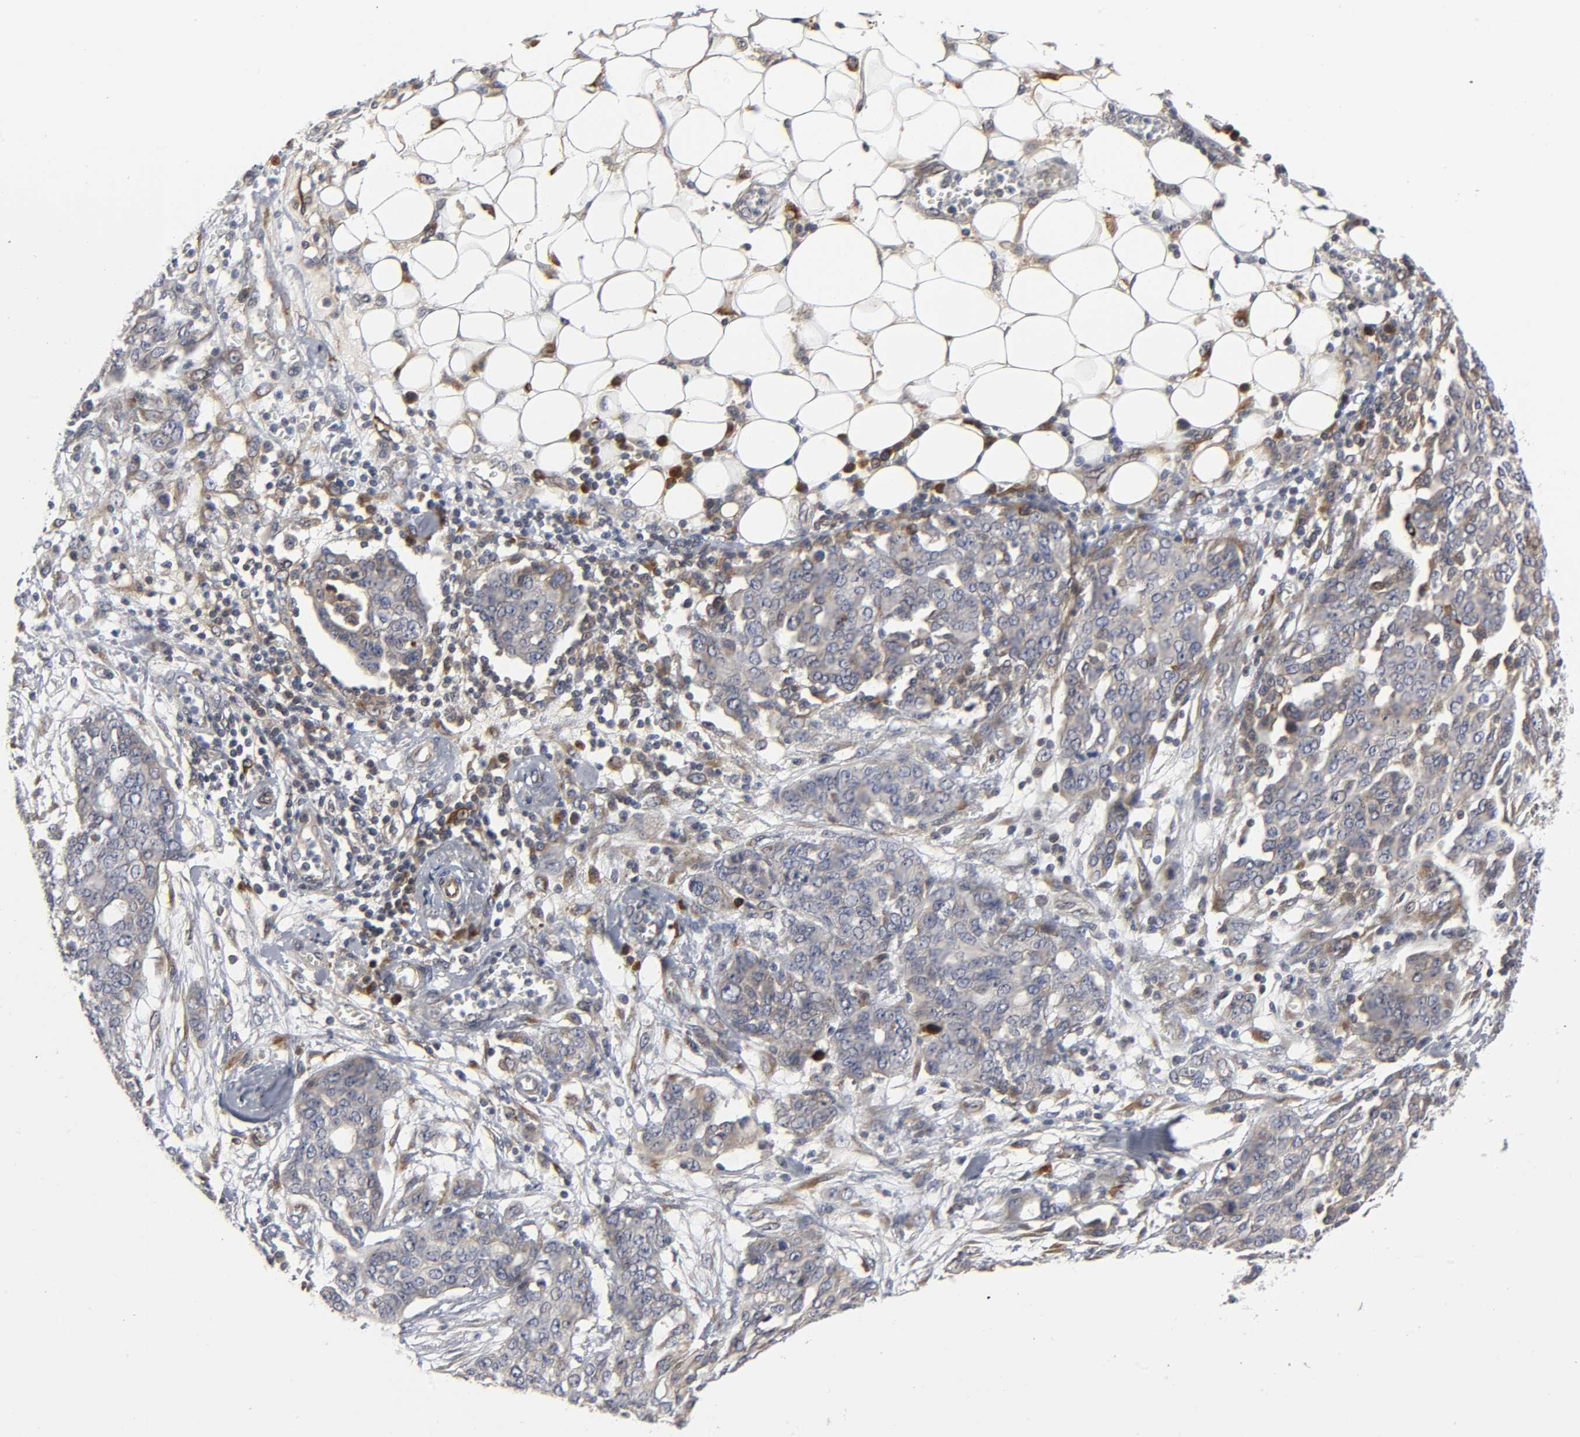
{"staining": {"intensity": "weak", "quantity": "<25%", "location": "cytoplasmic/membranous"}, "tissue": "ovarian cancer", "cell_type": "Tumor cells", "image_type": "cancer", "snomed": [{"axis": "morphology", "description": "Cystadenocarcinoma, serous, NOS"}, {"axis": "topography", "description": "Soft tissue"}, {"axis": "topography", "description": "Ovary"}], "caption": "Immunohistochemical staining of ovarian cancer (serous cystadenocarcinoma) demonstrates no significant positivity in tumor cells. (DAB (3,3'-diaminobenzidine) immunohistochemistry (IHC), high magnification).", "gene": "ASB6", "patient": {"sex": "female", "age": 57}}